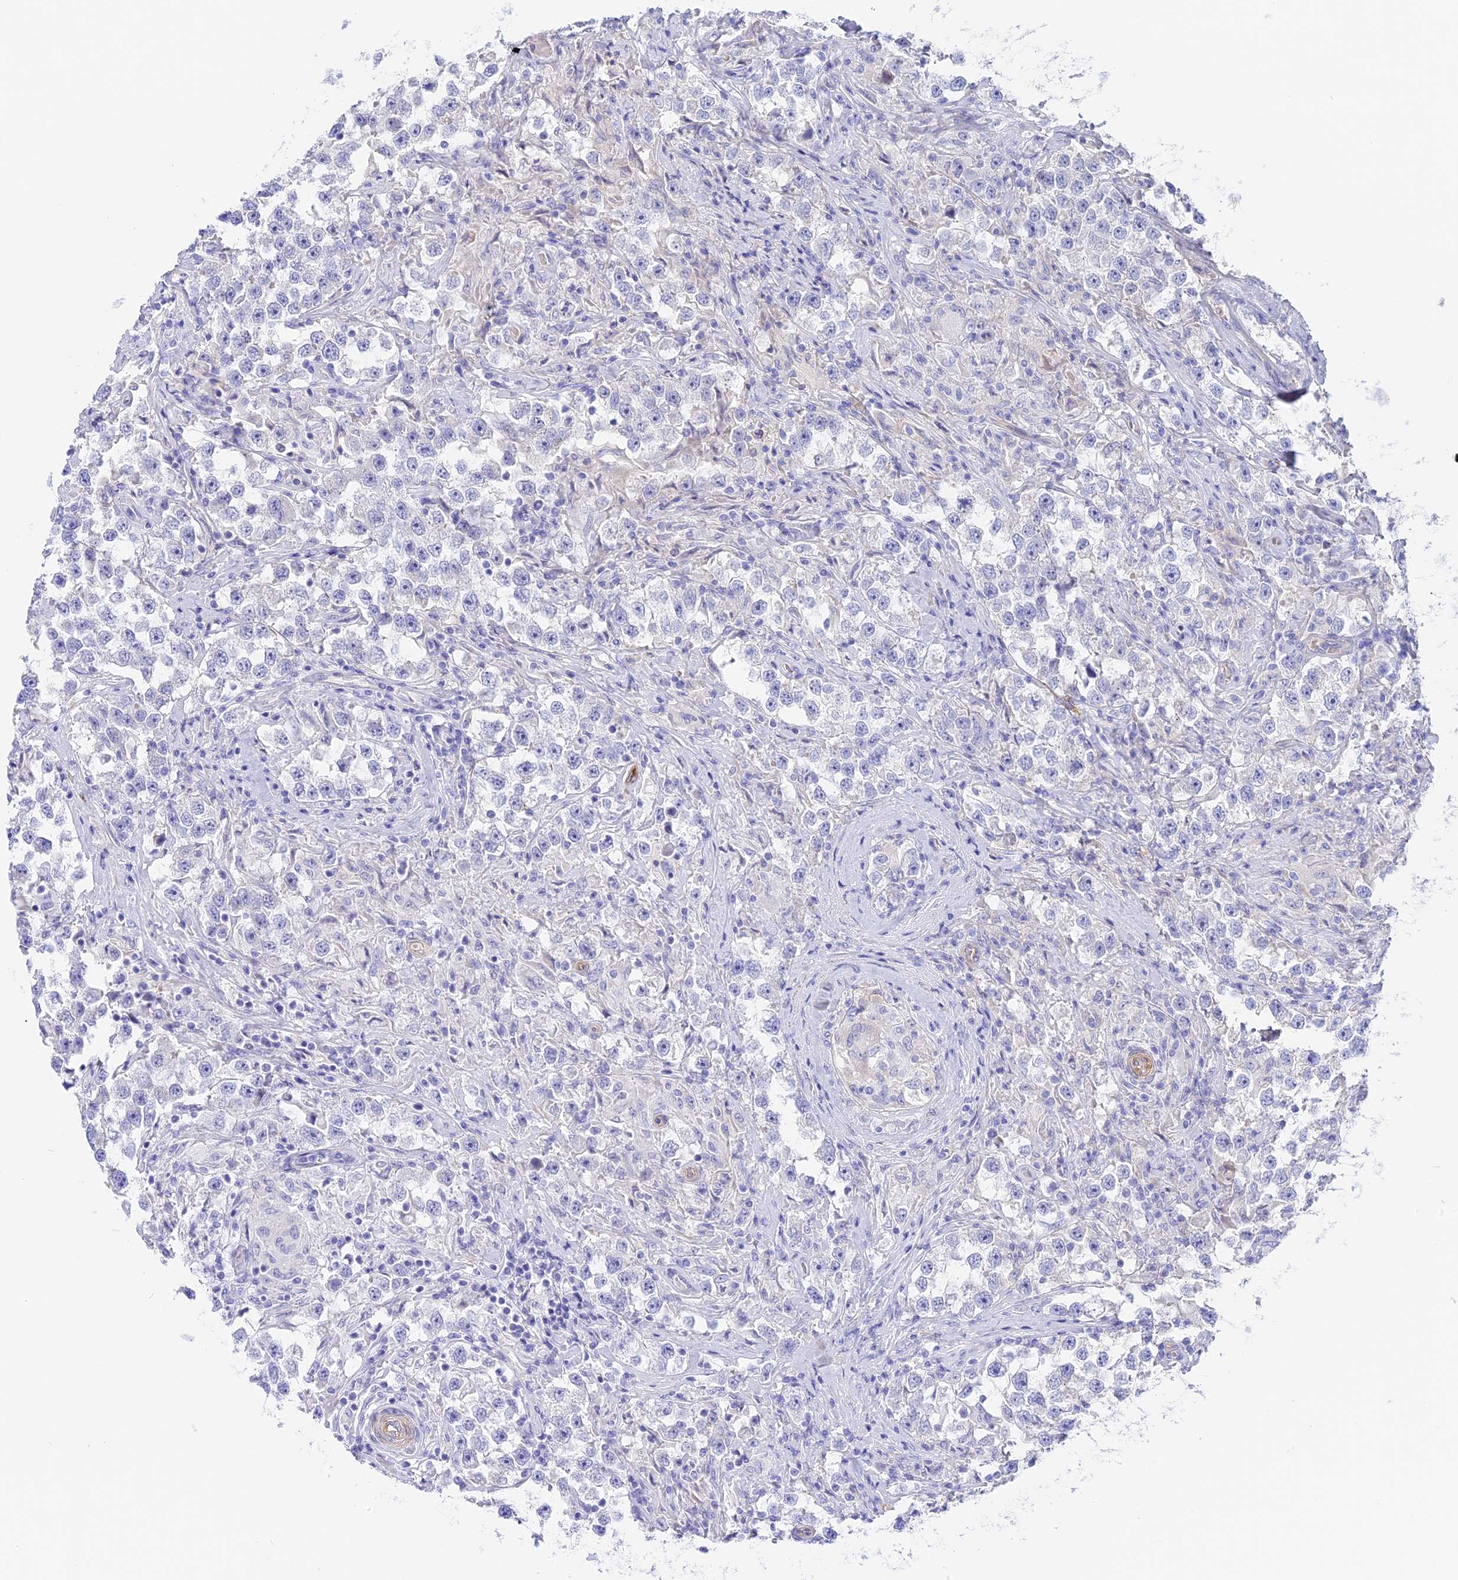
{"staining": {"intensity": "negative", "quantity": "none", "location": "none"}, "tissue": "testis cancer", "cell_type": "Tumor cells", "image_type": "cancer", "snomed": [{"axis": "morphology", "description": "Seminoma, NOS"}, {"axis": "topography", "description": "Testis"}], "caption": "A high-resolution histopathology image shows IHC staining of testis seminoma, which displays no significant expression in tumor cells.", "gene": "HOMER3", "patient": {"sex": "male", "age": 46}}